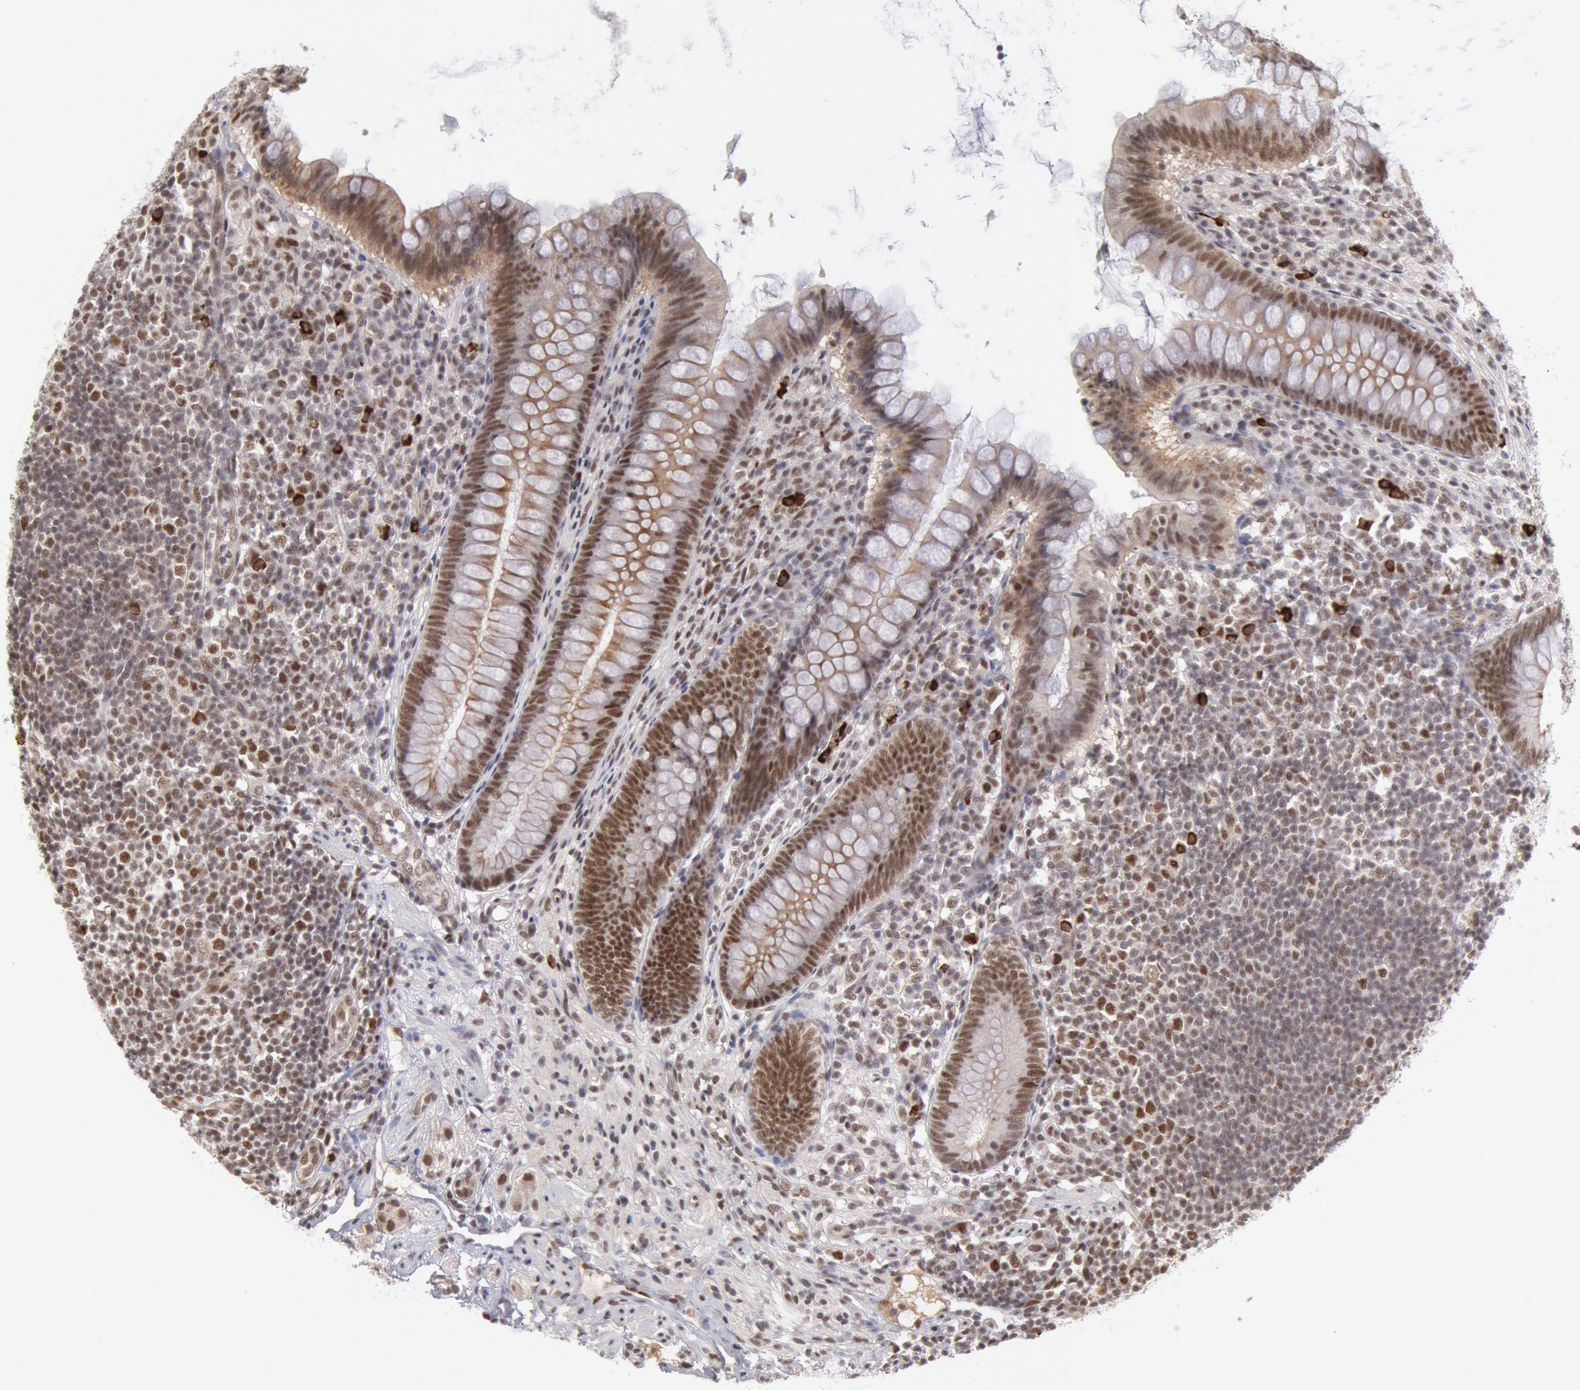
{"staining": {"intensity": "moderate", "quantity": ">75%", "location": "nuclear"}, "tissue": "appendix", "cell_type": "Glandular cells", "image_type": "normal", "snomed": [{"axis": "morphology", "description": "Normal tissue, NOS"}, {"axis": "topography", "description": "Appendix"}], "caption": "This image reveals IHC staining of unremarkable human appendix, with medium moderate nuclear staining in approximately >75% of glandular cells.", "gene": "PPP4R3B", "patient": {"sex": "female", "age": 66}}